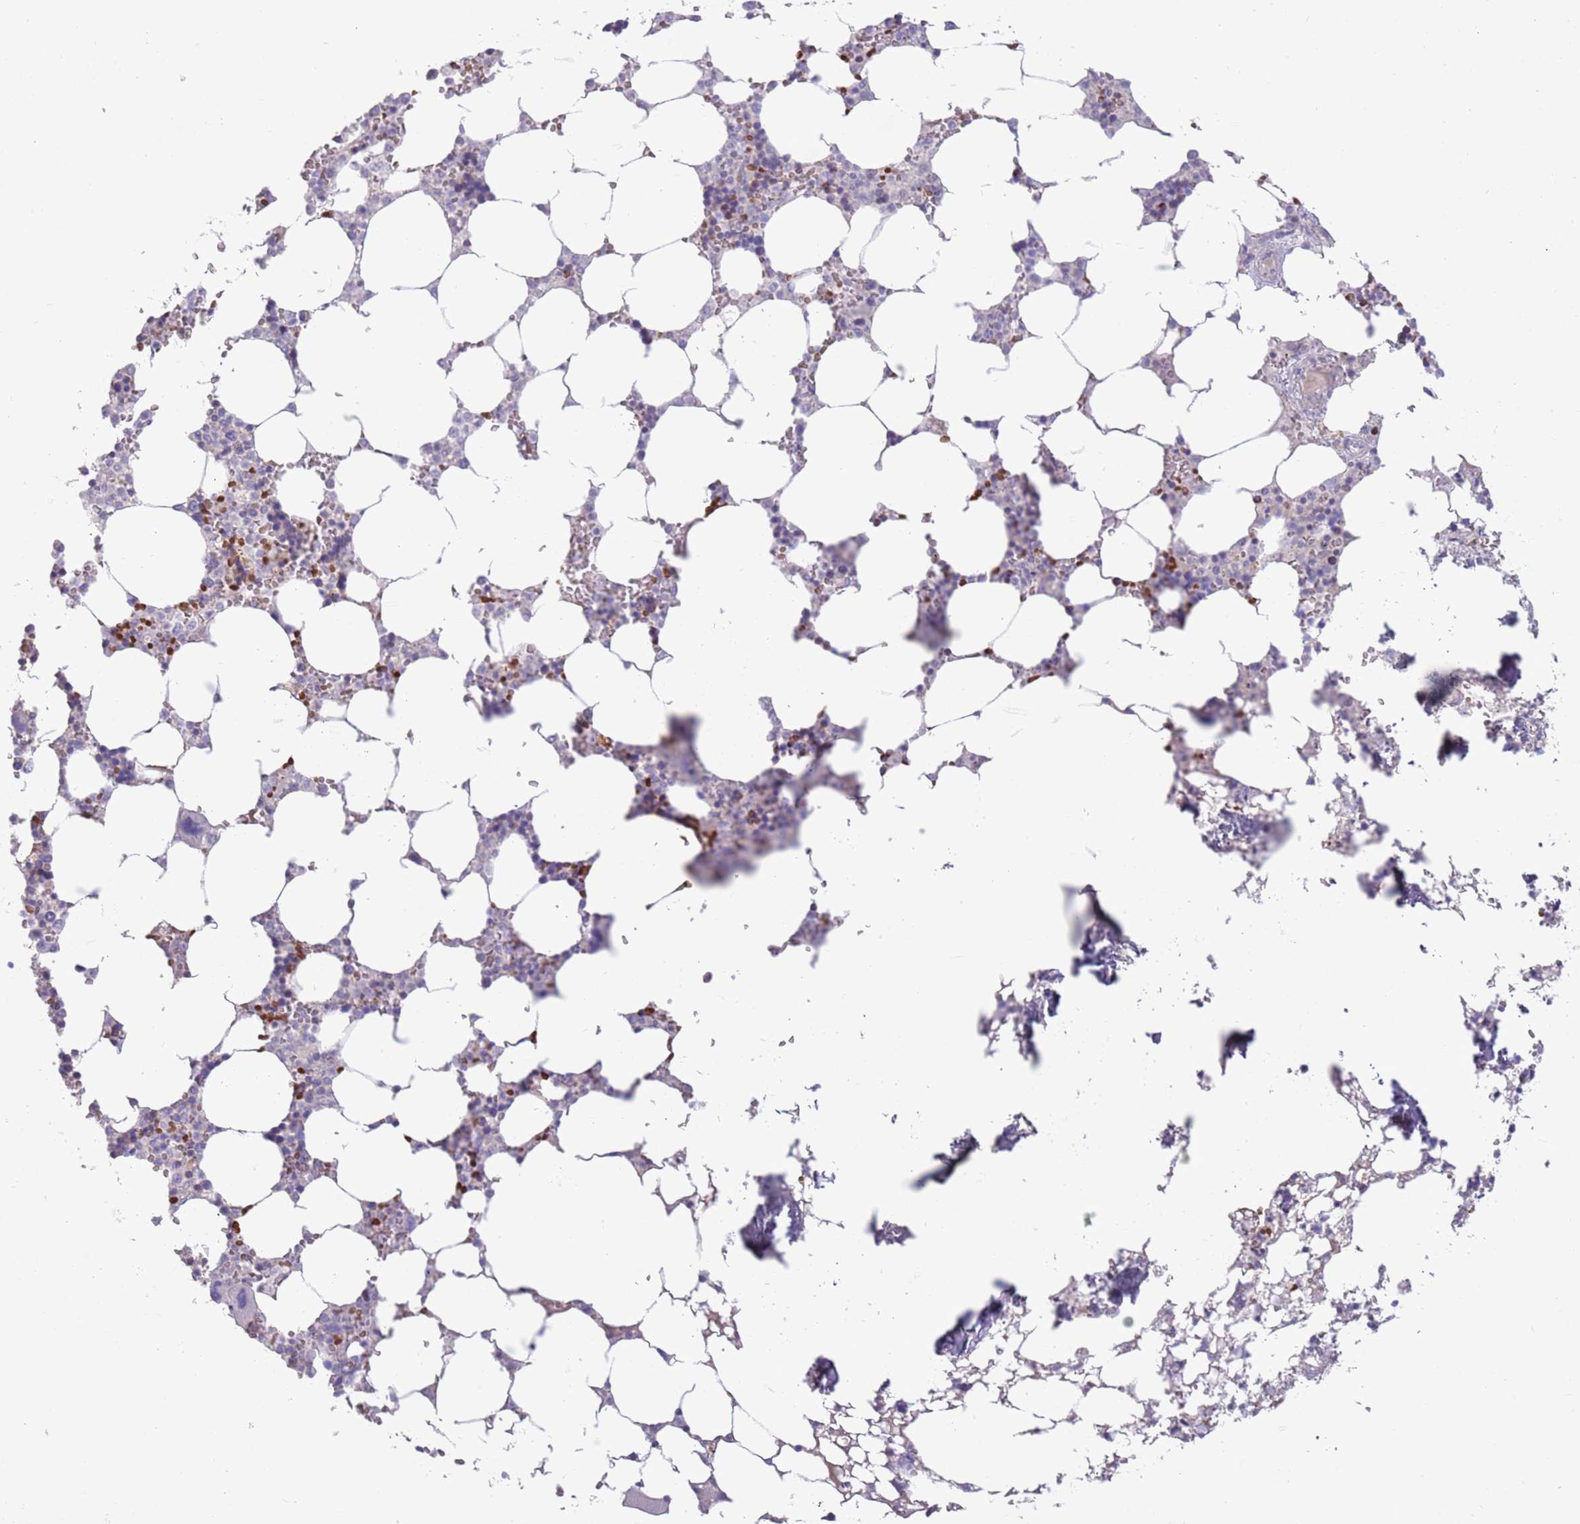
{"staining": {"intensity": "moderate", "quantity": "<25%", "location": "cytoplasmic/membranous"}, "tissue": "bone marrow", "cell_type": "Hematopoietic cells", "image_type": "normal", "snomed": [{"axis": "morphology", "description": "Normal tissue, NOS"}, {"axis": "topography", "description": "Bone marrow"}], "caption": "Immunohistochemical staining of unremarkable human bone marrow demonstrates <25% levels of moderate cytoplasmic/membranous protein staining in approximately <25% of hematopoietic cells. The staining was performed using DAB (3,3'-diaminobenzidine), with brown indicating positive protein expression. Nuclei are stained blue with hematoxylin.", "gene": "ZNF14", "patient": {"sex": "male", "age": 64}}